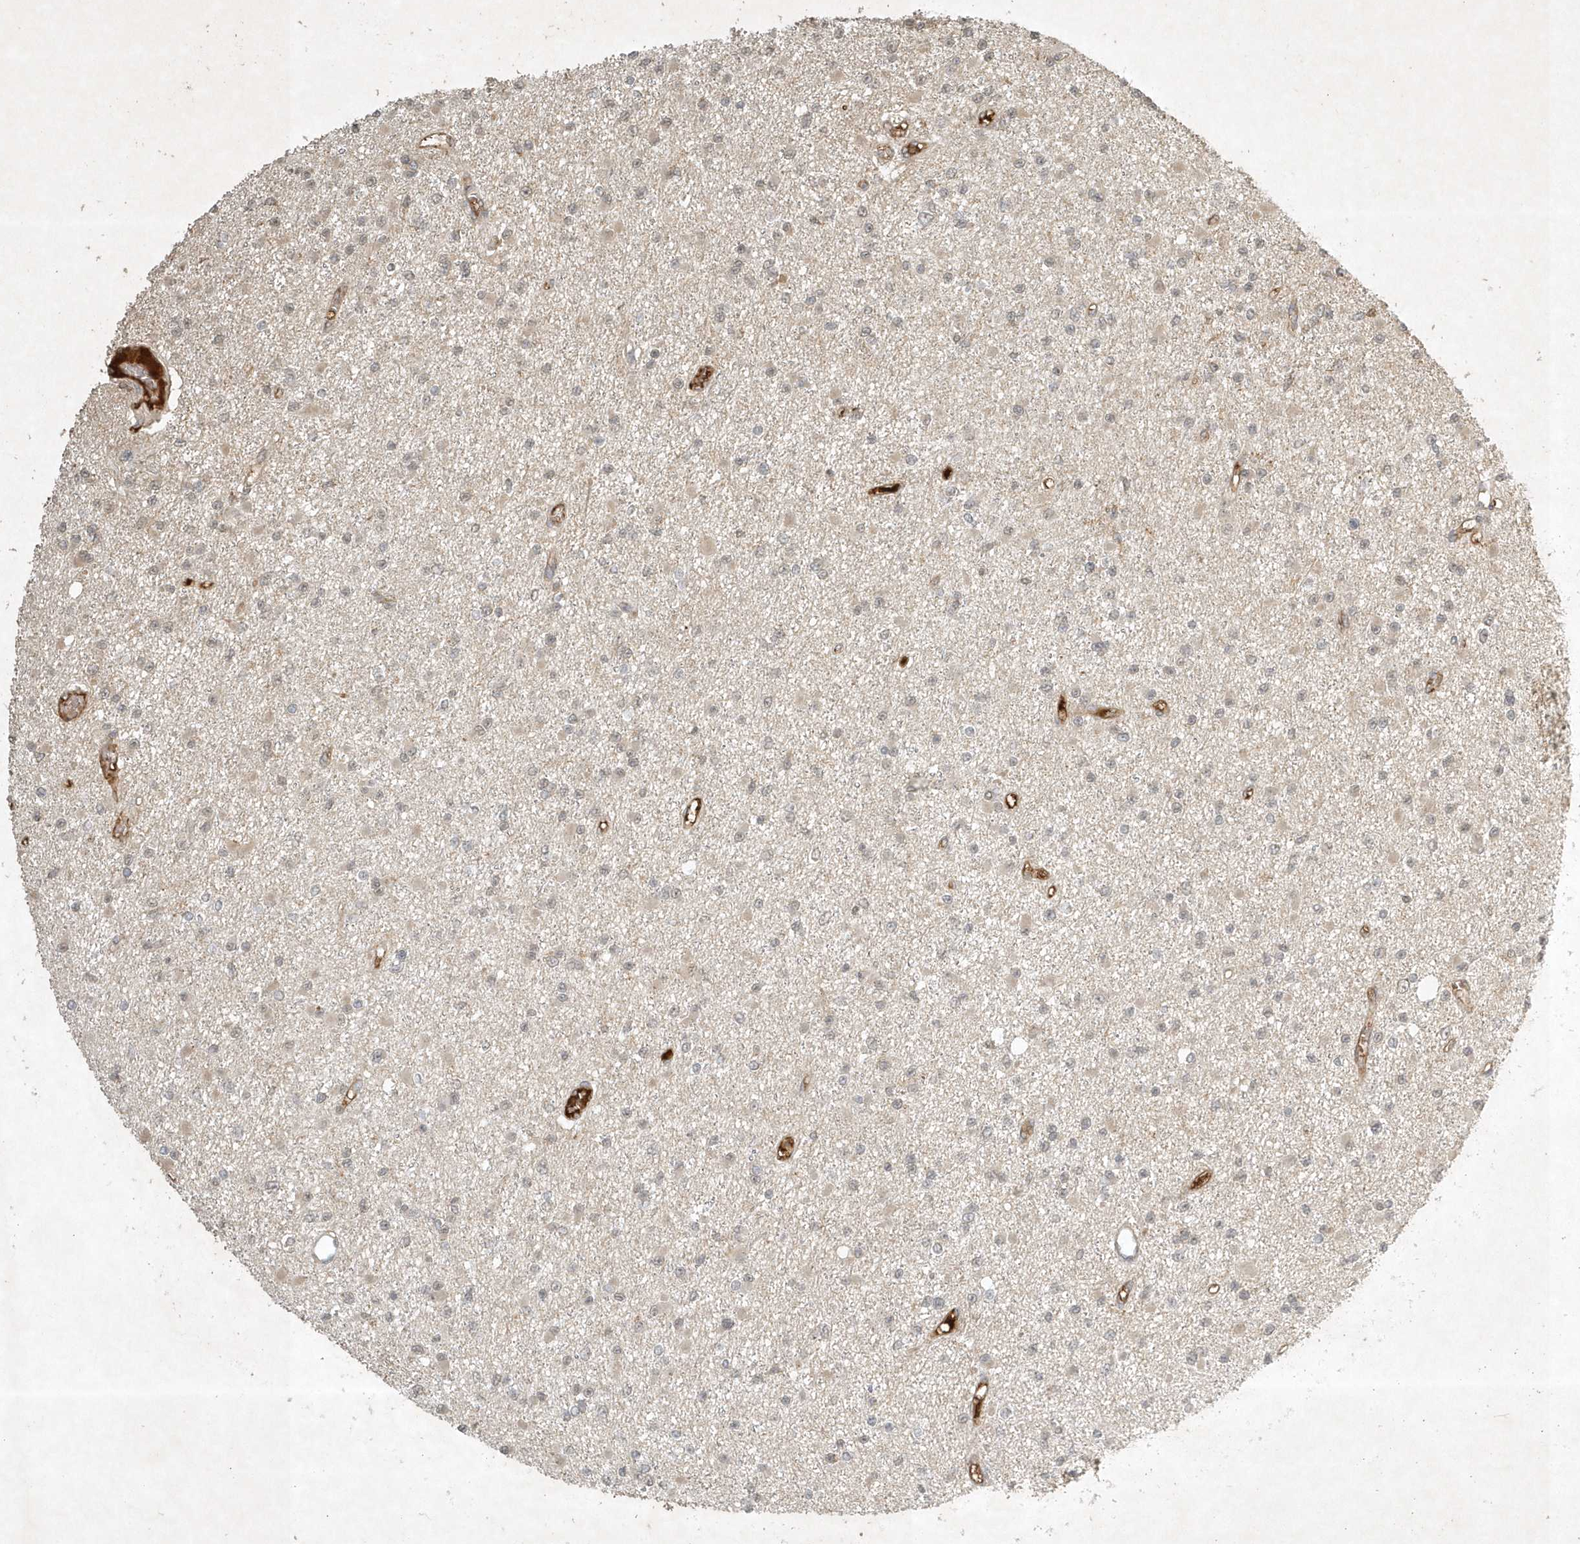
{"staining": {"intensity": "negative", "quantity": "none", "location": "none"}, "tissue": "glioma", "cell_type": "Tumor cells", "image_type": "cancer", "snomed": [{"axis": "morphology", "description": "Glioma, malignant, Low grade"}, {"axis": "topography", "description": "Brain"}], "caption": "DAB immunohistochemical staining of malignant glioma (low-grade) displays no significant staining in tumor cells.", "gene": "TNFAIP6", "patient": {"sex": "female", "age": 22}}